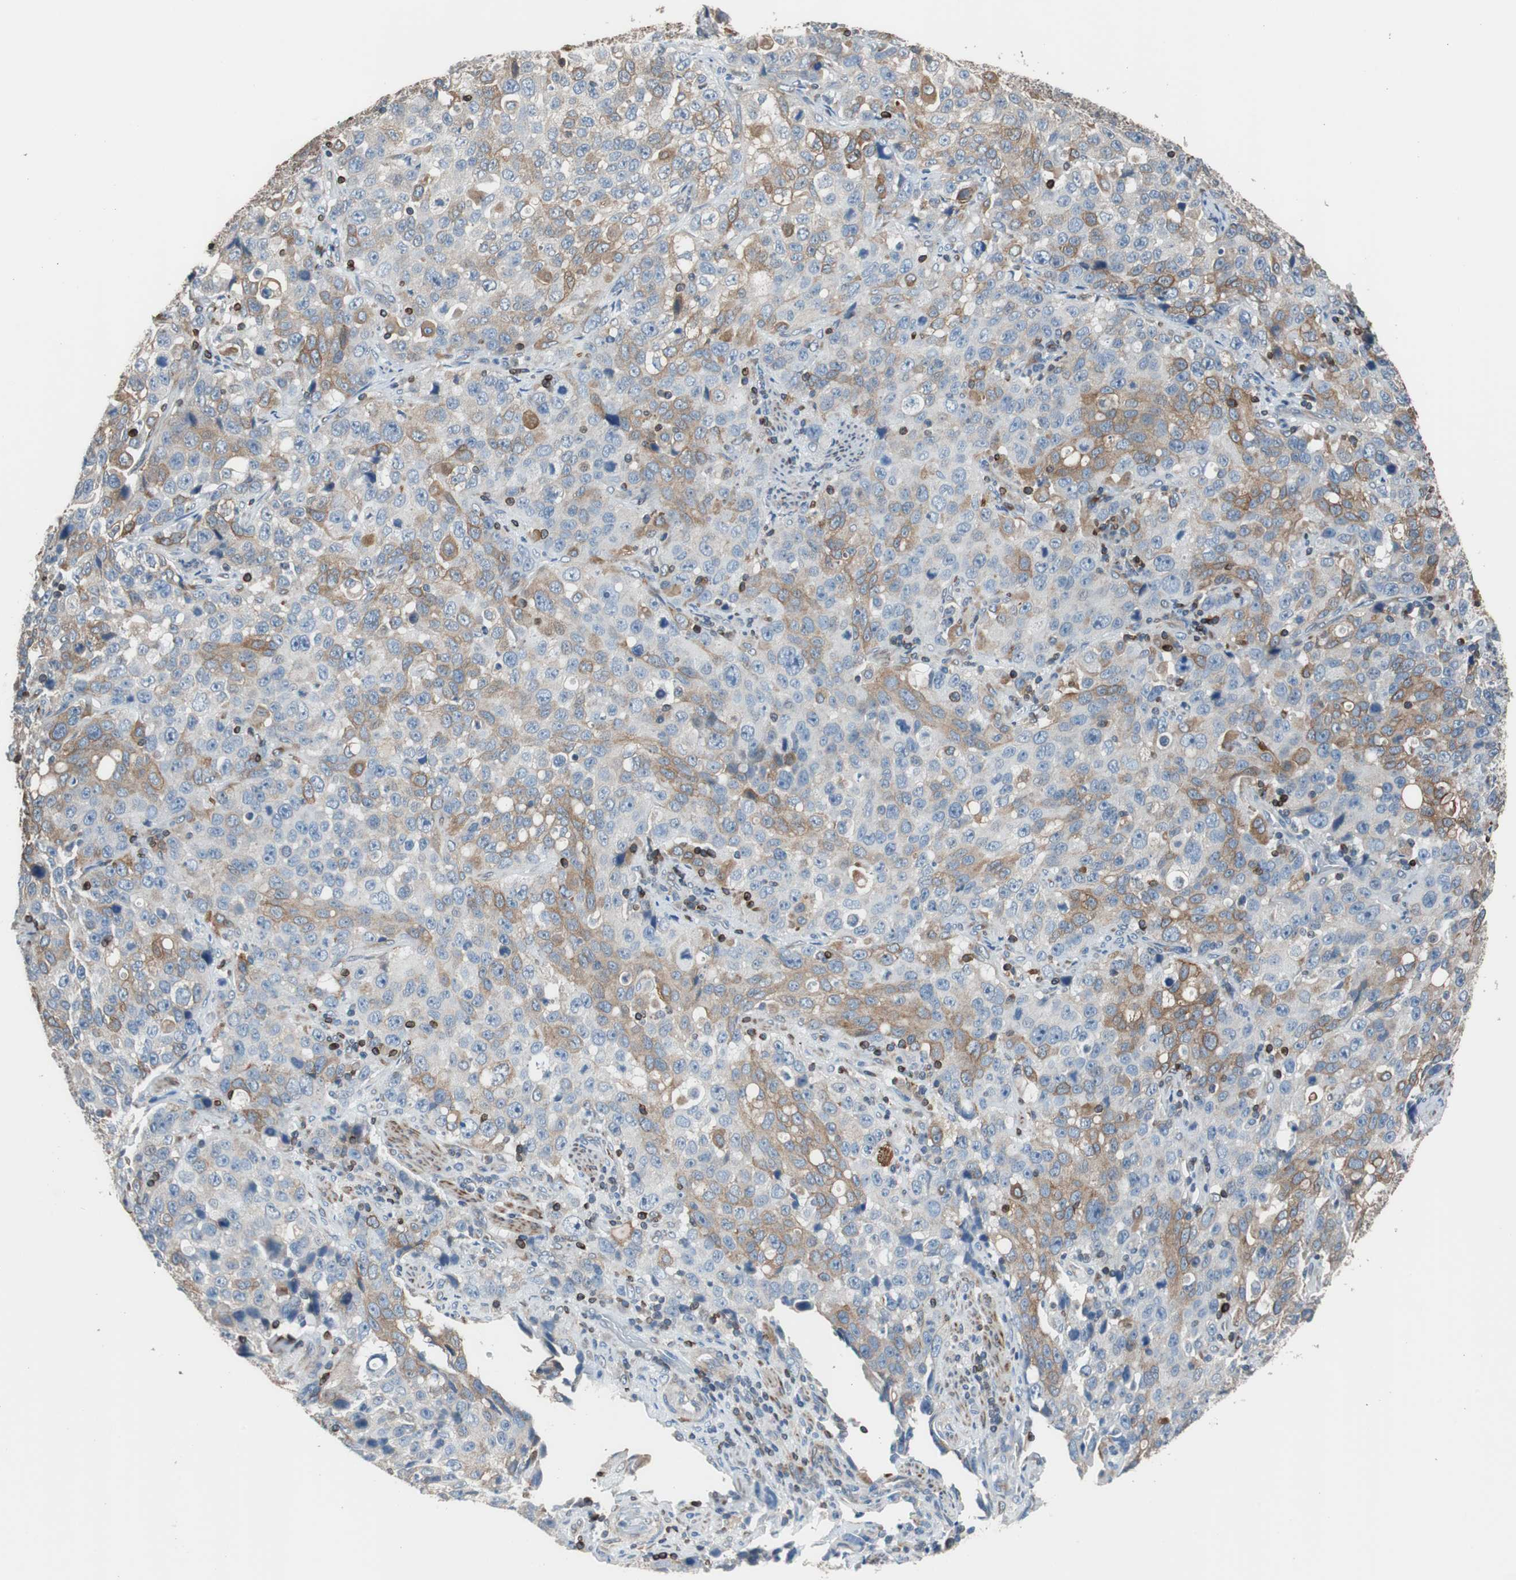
{"staining": {"intensity": "moderate", "quantity": "25%-75%", "location": "cytoplasmic/membranous"}, "tissue": "stomach cancer", "cell_type": "Tumor cells", "image_type": "cancer", "snomed": [{"axis": "morphology", "description": "Normal tissue, NOS"}, {"axis": "morphology", "description": "Adenocarcinoma, NOS"}, {"axis": "topography", "description": "Stomach"}], "caption": "Stomach adenocarcinoma stained with DAB immunohistochemistry exhibits medium levels of moderate cytoplasmic/membranous expression in approximately 25%-75% of tumor cells.", "gene": "PBXIP1", "patient": {"sex": "male", "age": 48}}